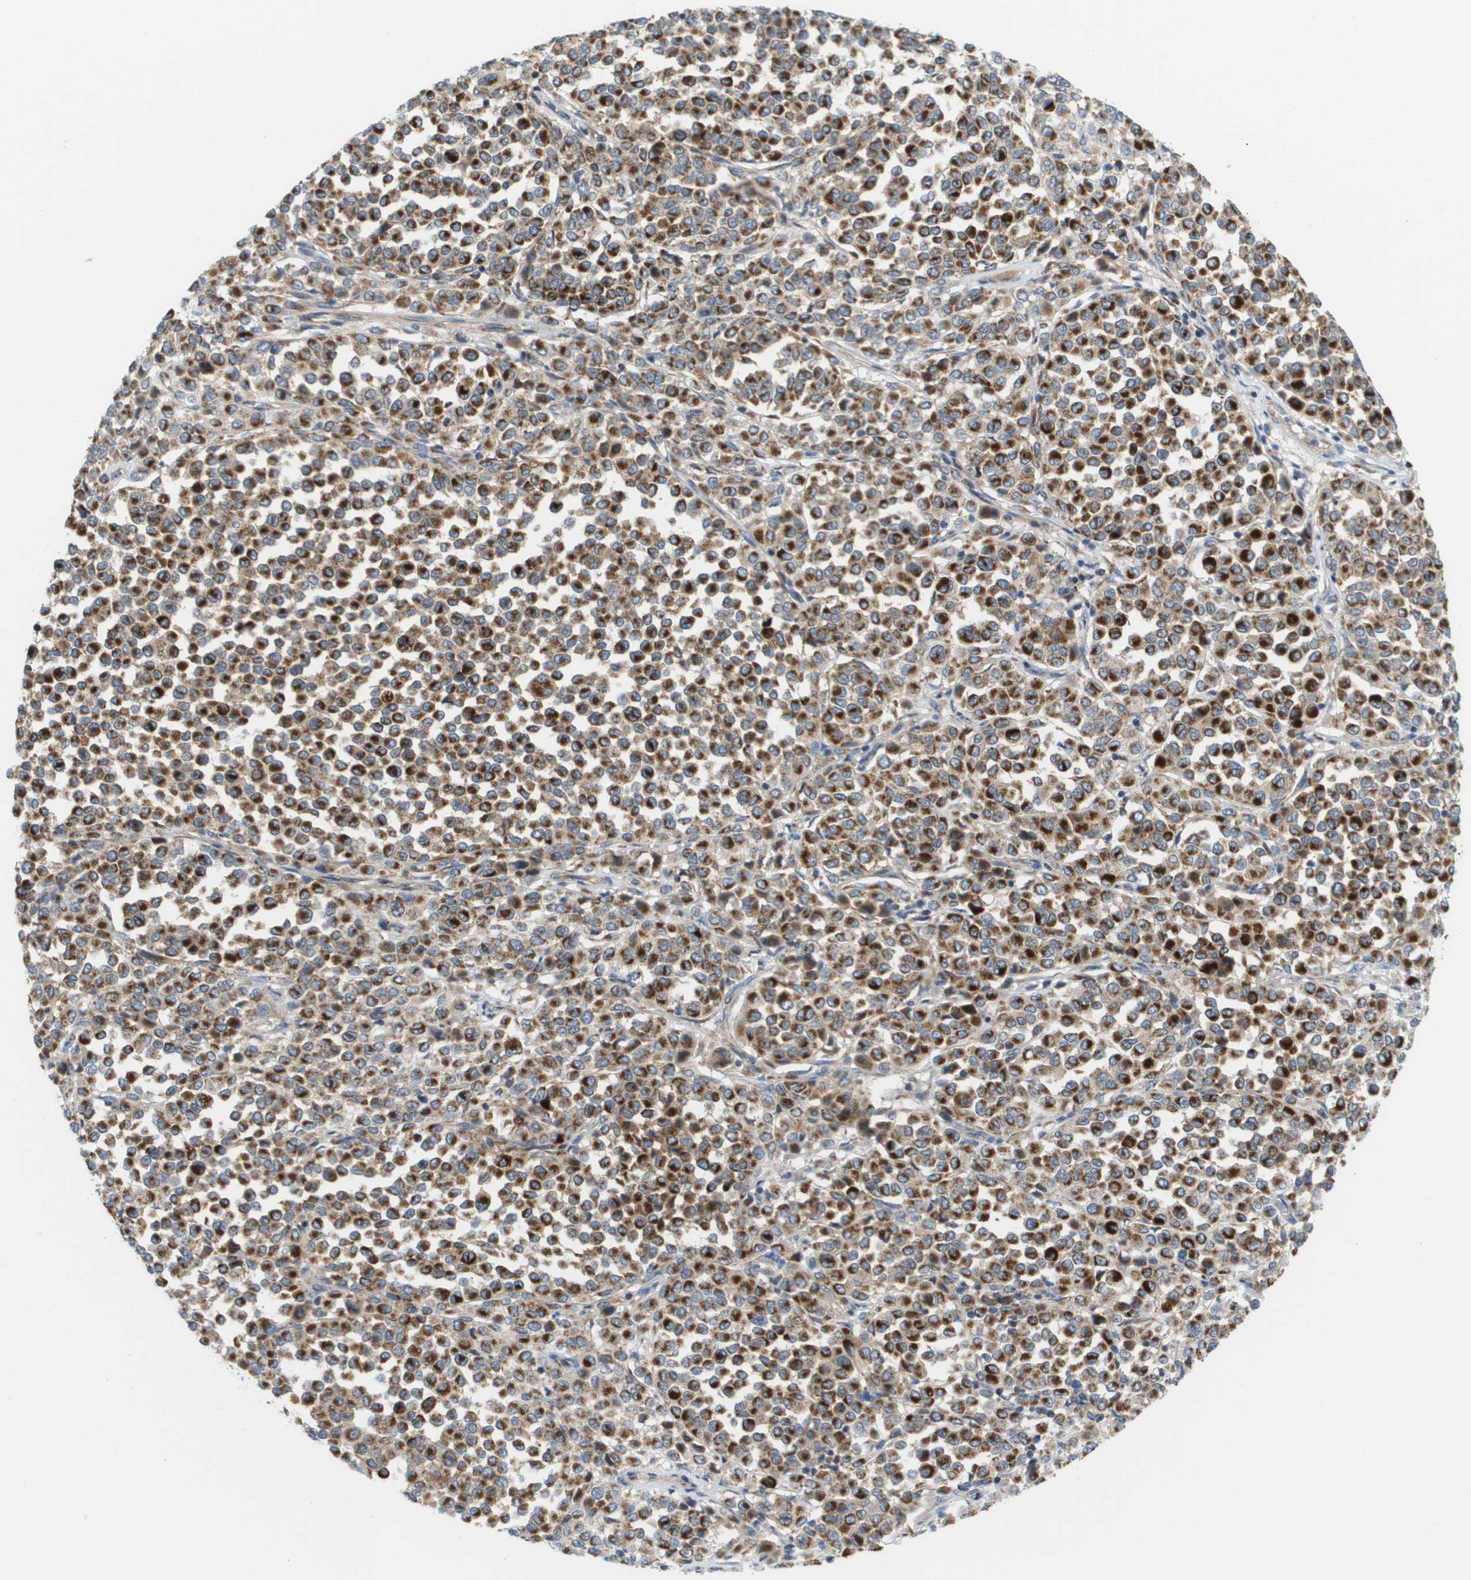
{"staining": {"intensity": "strong", "quantity": ">75%", "location": "cytoplasmic/membranous"}, "tissue": "melanoma", "cell_type": "Tumor cells", "image_type": "cancer", "snomed": [{"axis": "morphology", "description": "Malignant melanoma, Metastatic site"}, {"axis": "topography", "description": "Pancreas"}], "caption": "A brown stain labels strong cytoplasmic/membranous positivity of a protein in human malignant melanoma (metastatic site) tumor cells. The protein is shown in brown color, while the nuclei are stained blue.", "gene": "FIS1", "patient": {"sex": "female", "age": 30}}